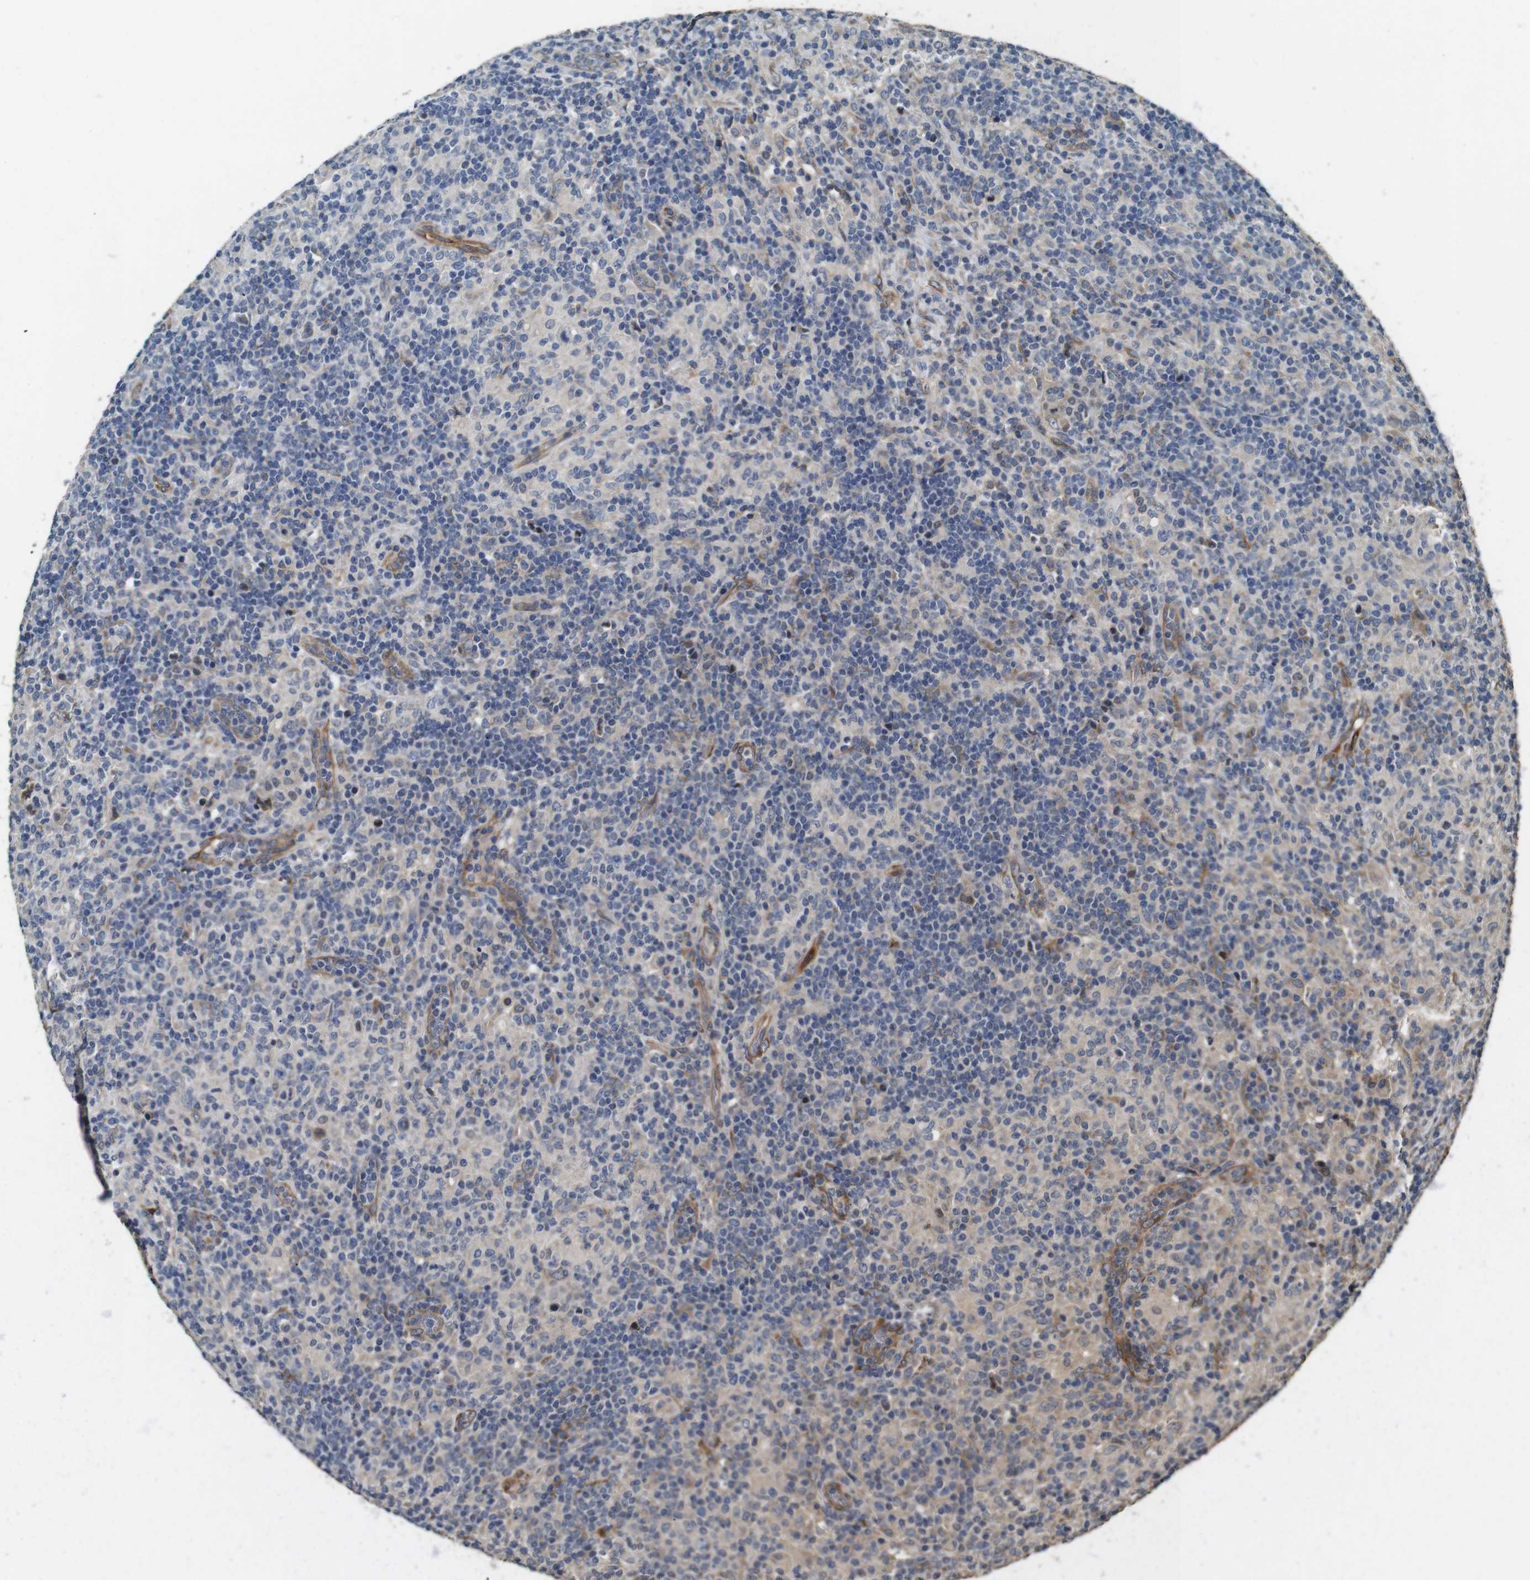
{"staining": {"intensity": "weak", "quantity": "<25%", "location": "cytoplasmic/membranous"}, "tissue": "lymphoma", "cell_type": "Tumor cells", "image_type": "cancer", "snomed": [{"axis": "morphology", "description": "Hodgkin's disease, NOS"}, {"axis": "topography", "description": "Lymph node"}], "caption": "DAB (3,3'-diaminobenzidine) immunohistochemical staining of human lymphoma shows no significant staining in tumor cells.", "gene": "CNPY4", "patient": {"sex": "male", "age": 70}}